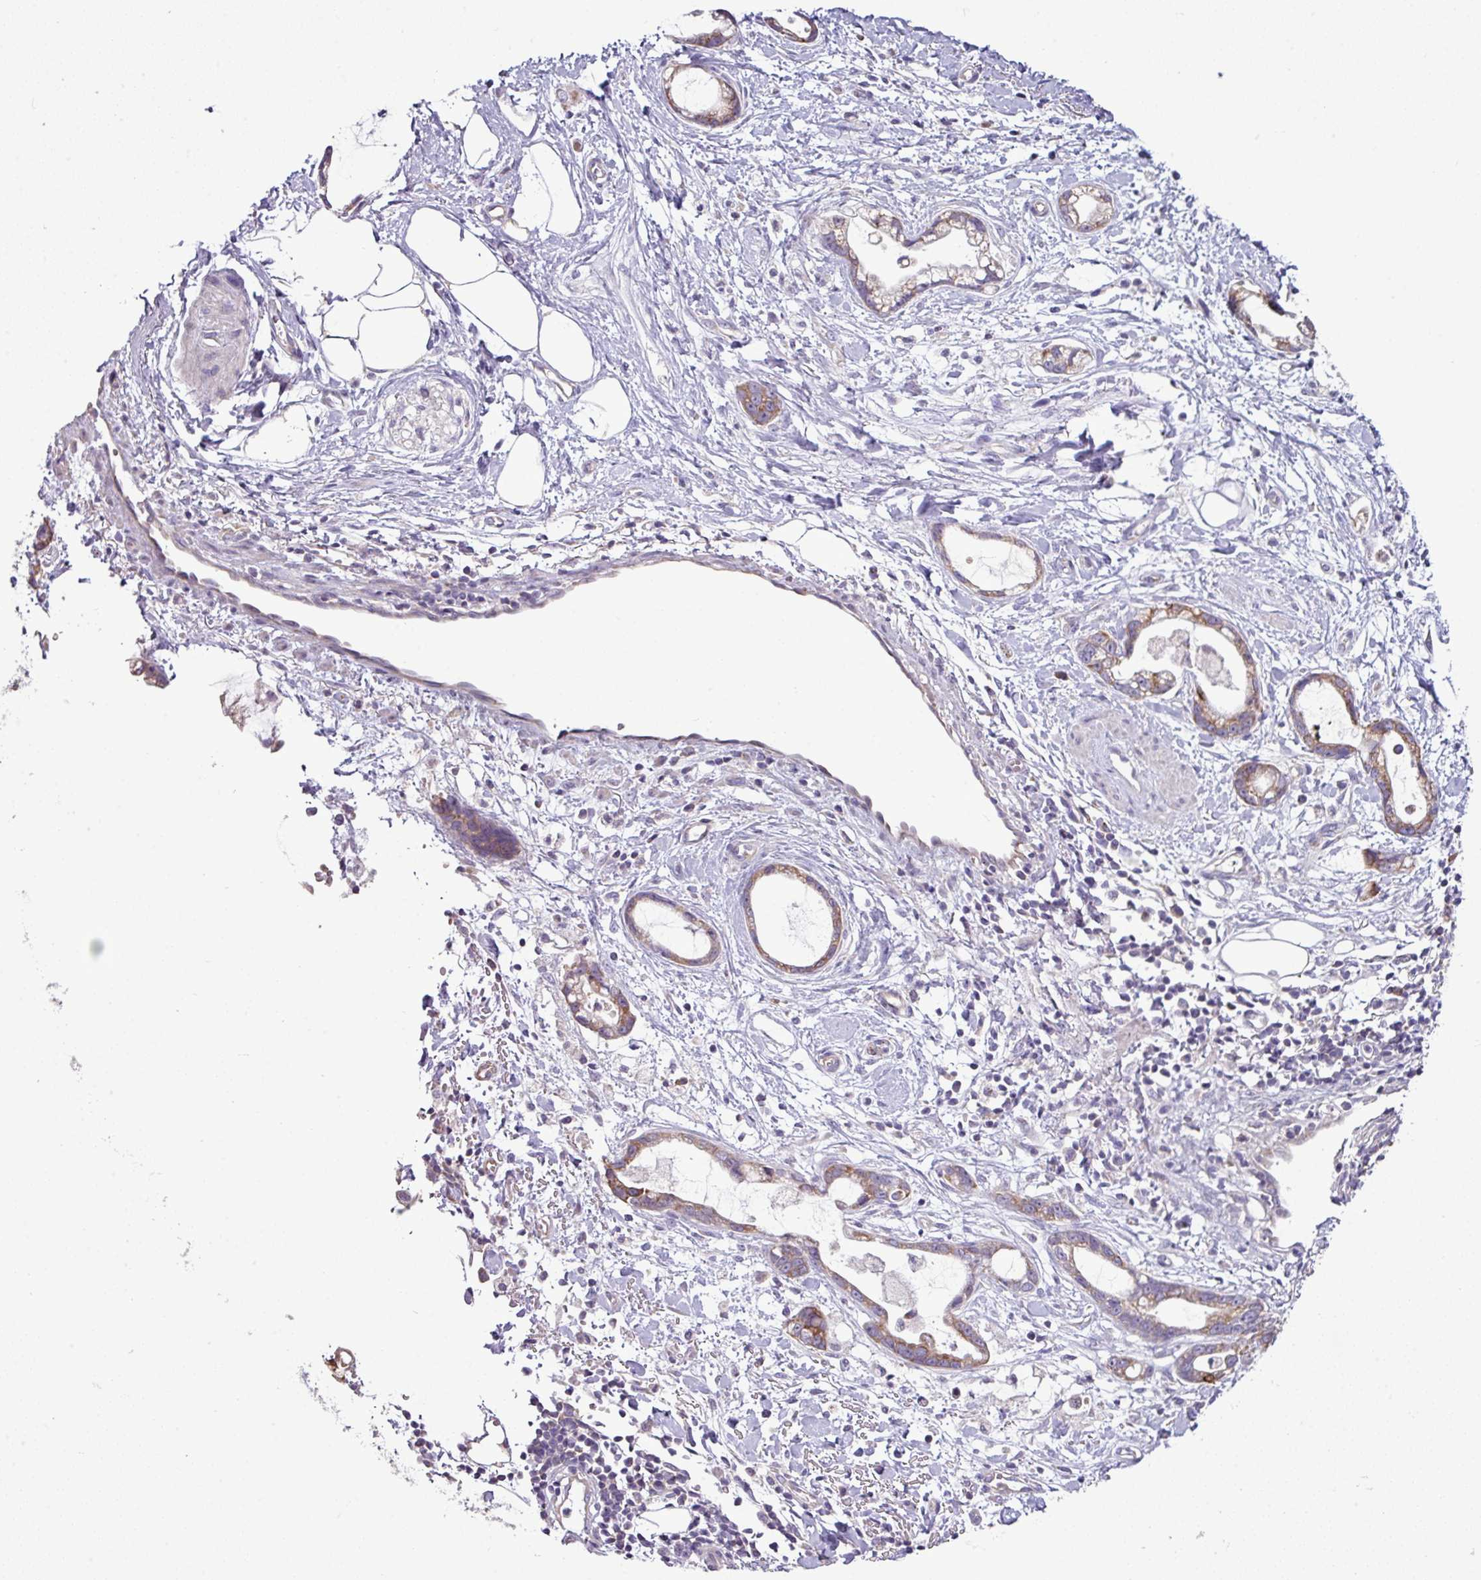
{"staining": {"intensity": "moderate", "quantity": "25%-75%", "location": "cytoplasmic/membranous"}, "tissue": "stomach cancer", "cell_type": "Tumor cells", "image_type": "cancer", "snomed": [{"axis": "morphology", "description": "Adenocarcinoma, NOS"}, {"axis": "topography", "description": "Stomach"}], "caption": "There is medium levels of moderate cytoplasmic/membranous staining in tumor cells of stomach adenocarcinoma, as demonstrated by immunohistochemical staining (brown color).", "gene": "AGAP5", "patient": {"sex": "male", "age": 55}}